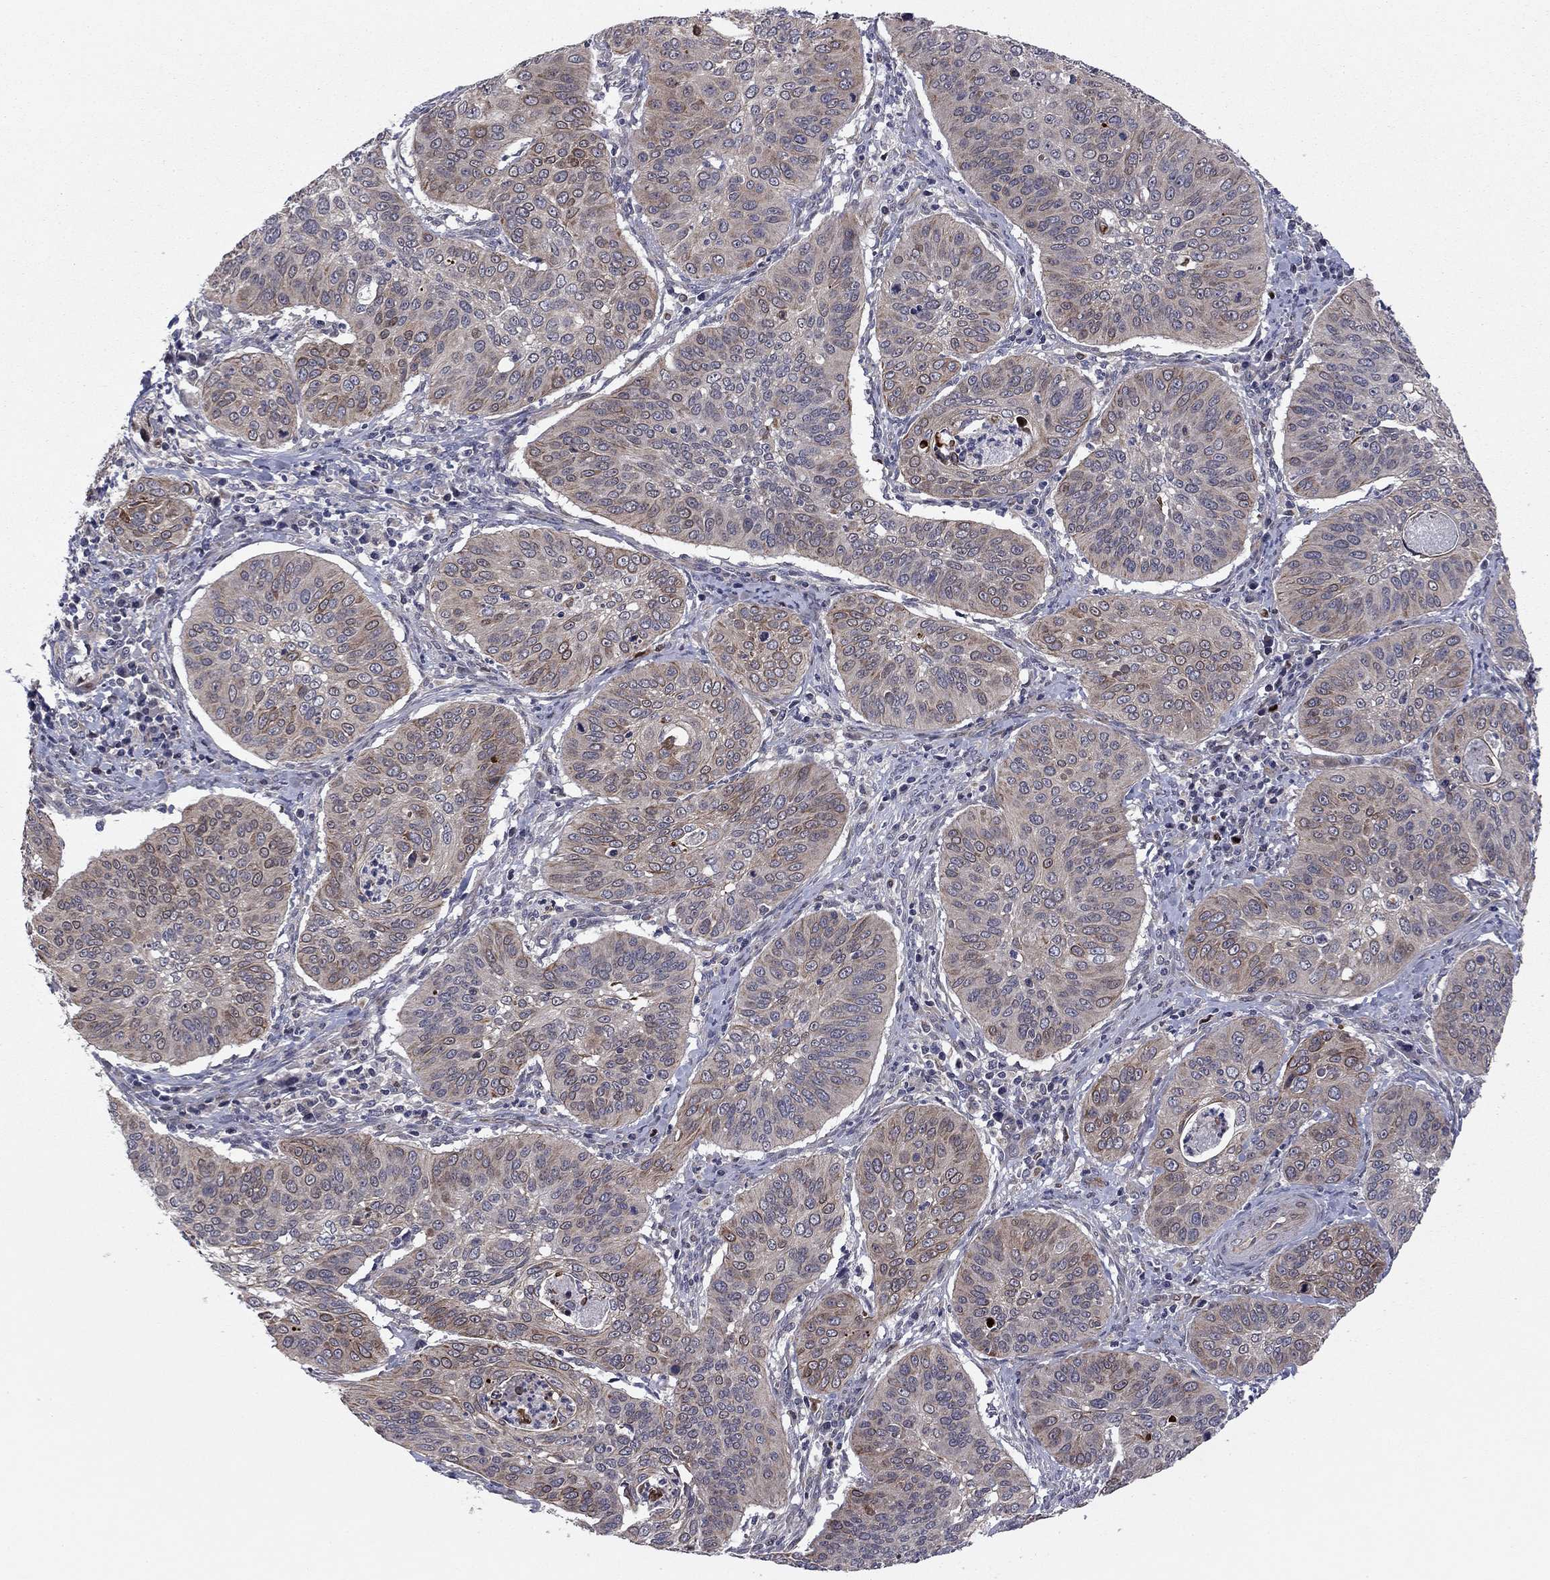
{"staining": {"intensity": "moderate", "quantity": "<25%", "location": "cytoplasmic/membranous,nuclear"}, "tissue": "cervical cancer", "cell_type": "Tumor cells", "image_type": "cancer", "snomed": [{"axis": "morphology", "description": "Normal tissue, NOS"}, {"axis": "morphology", "description": "Squamous cell carcinoma, NOS"}, {"axis": "topography", "description": "Cervix"}], "caption": "Cervical cancer tissue exhibits moderate cytoplasmic/membranous and nuclear expression in approximately <25% of tumor cells, visualized by immunohistochemistry.", "gene": "BCL11A", "patient": {"sex": "female", "age": 39}}